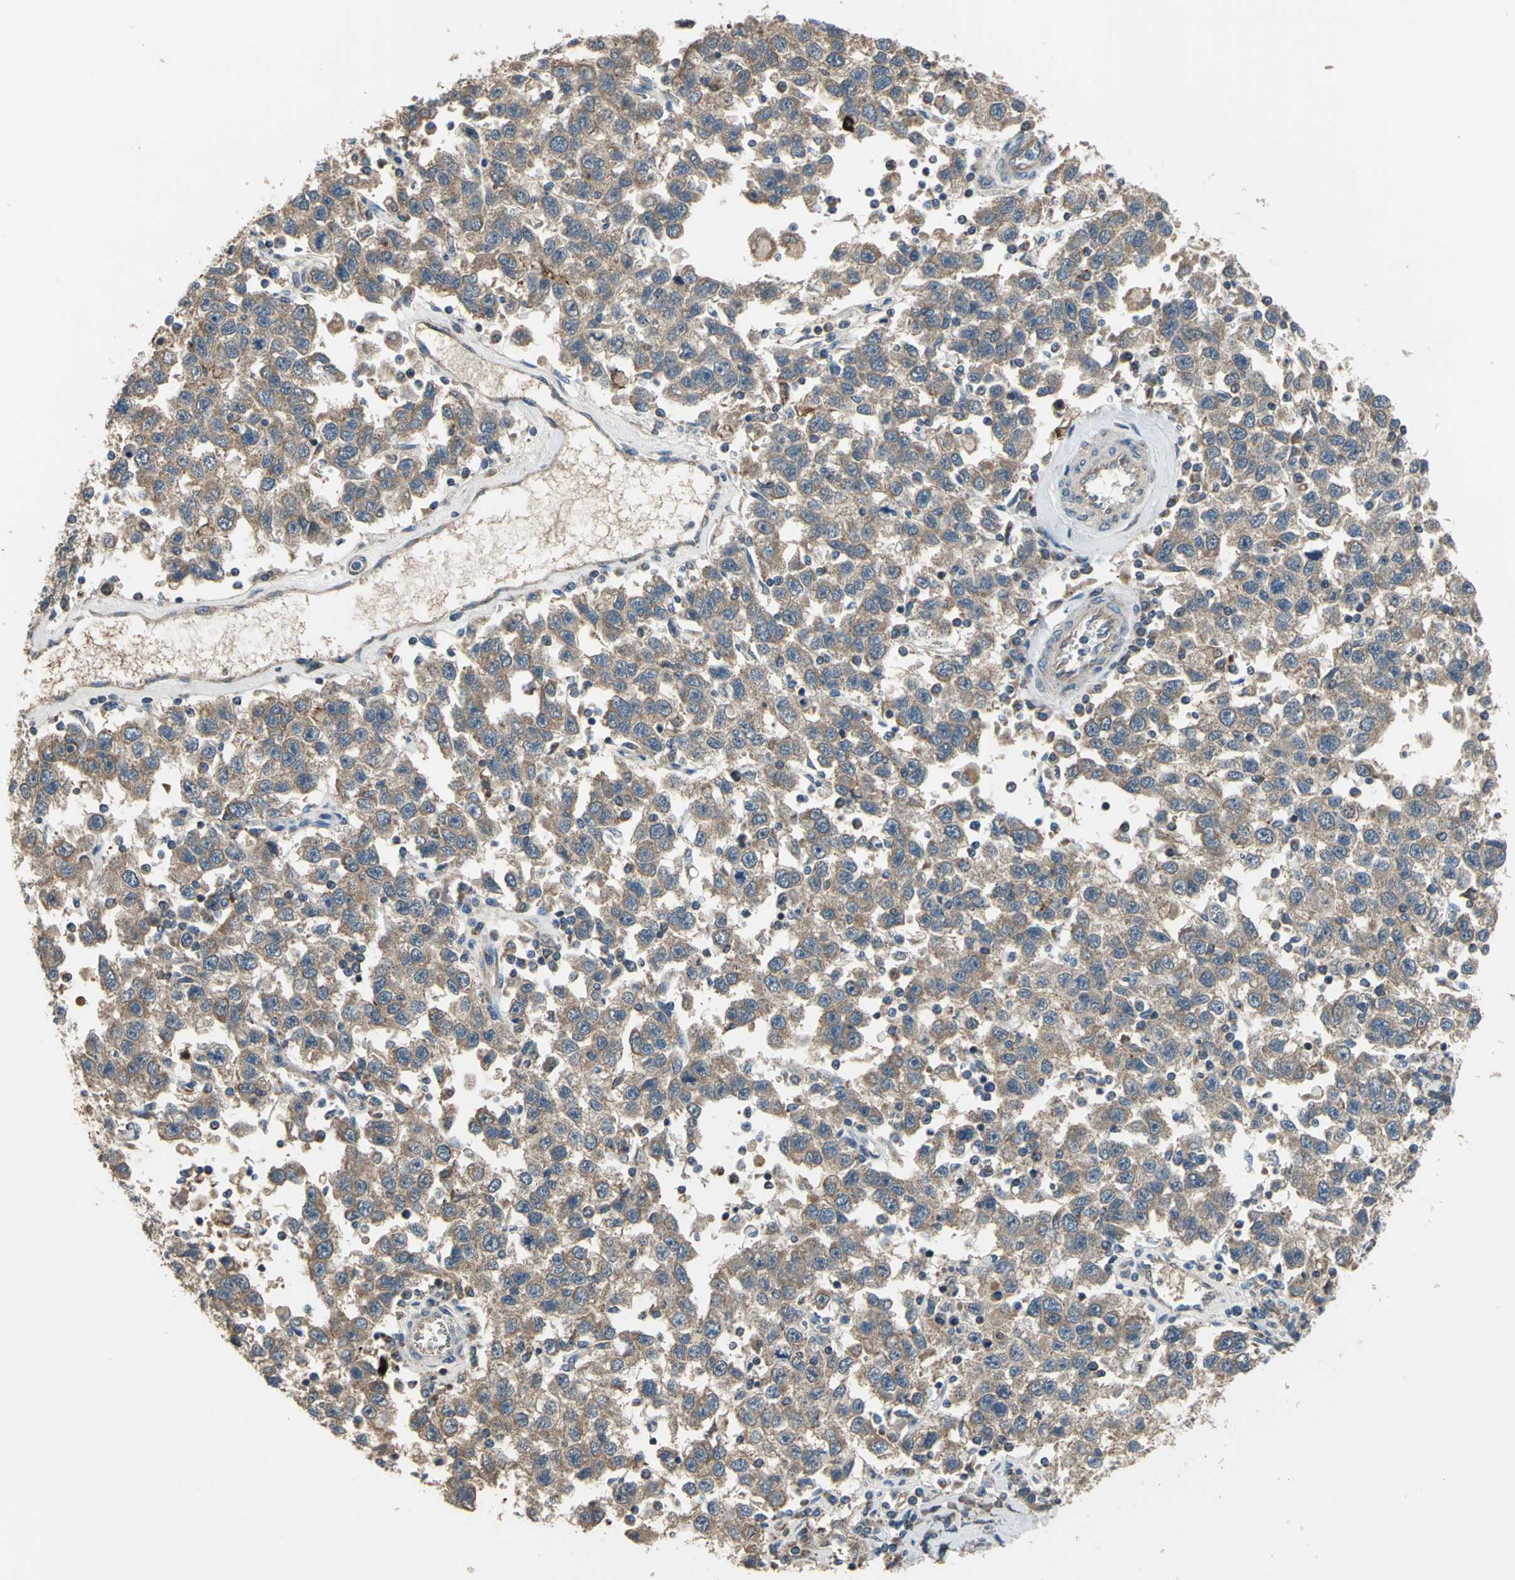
{"staining": {"intensity": "moderate", "quantity": ">75%", "location": "cytoplasmic/membranous"}, "tissue": "testis cancer", "cell_type": "Tumor cells", "image_type": "cancer", "snomed": [{"axis": "morphology", "description": "Seminoma, NOS"}, {"axis": "topography", "description": "Testis"}], "caption": "There is medium levels of moderate cytoplasmic/membranous staining in tumor cells of testis seminoma, as demonstrated by immunohistochemical staining (brown color).", "gene": "TRAK1", "patient": {"sex": "male", "age": 41}}